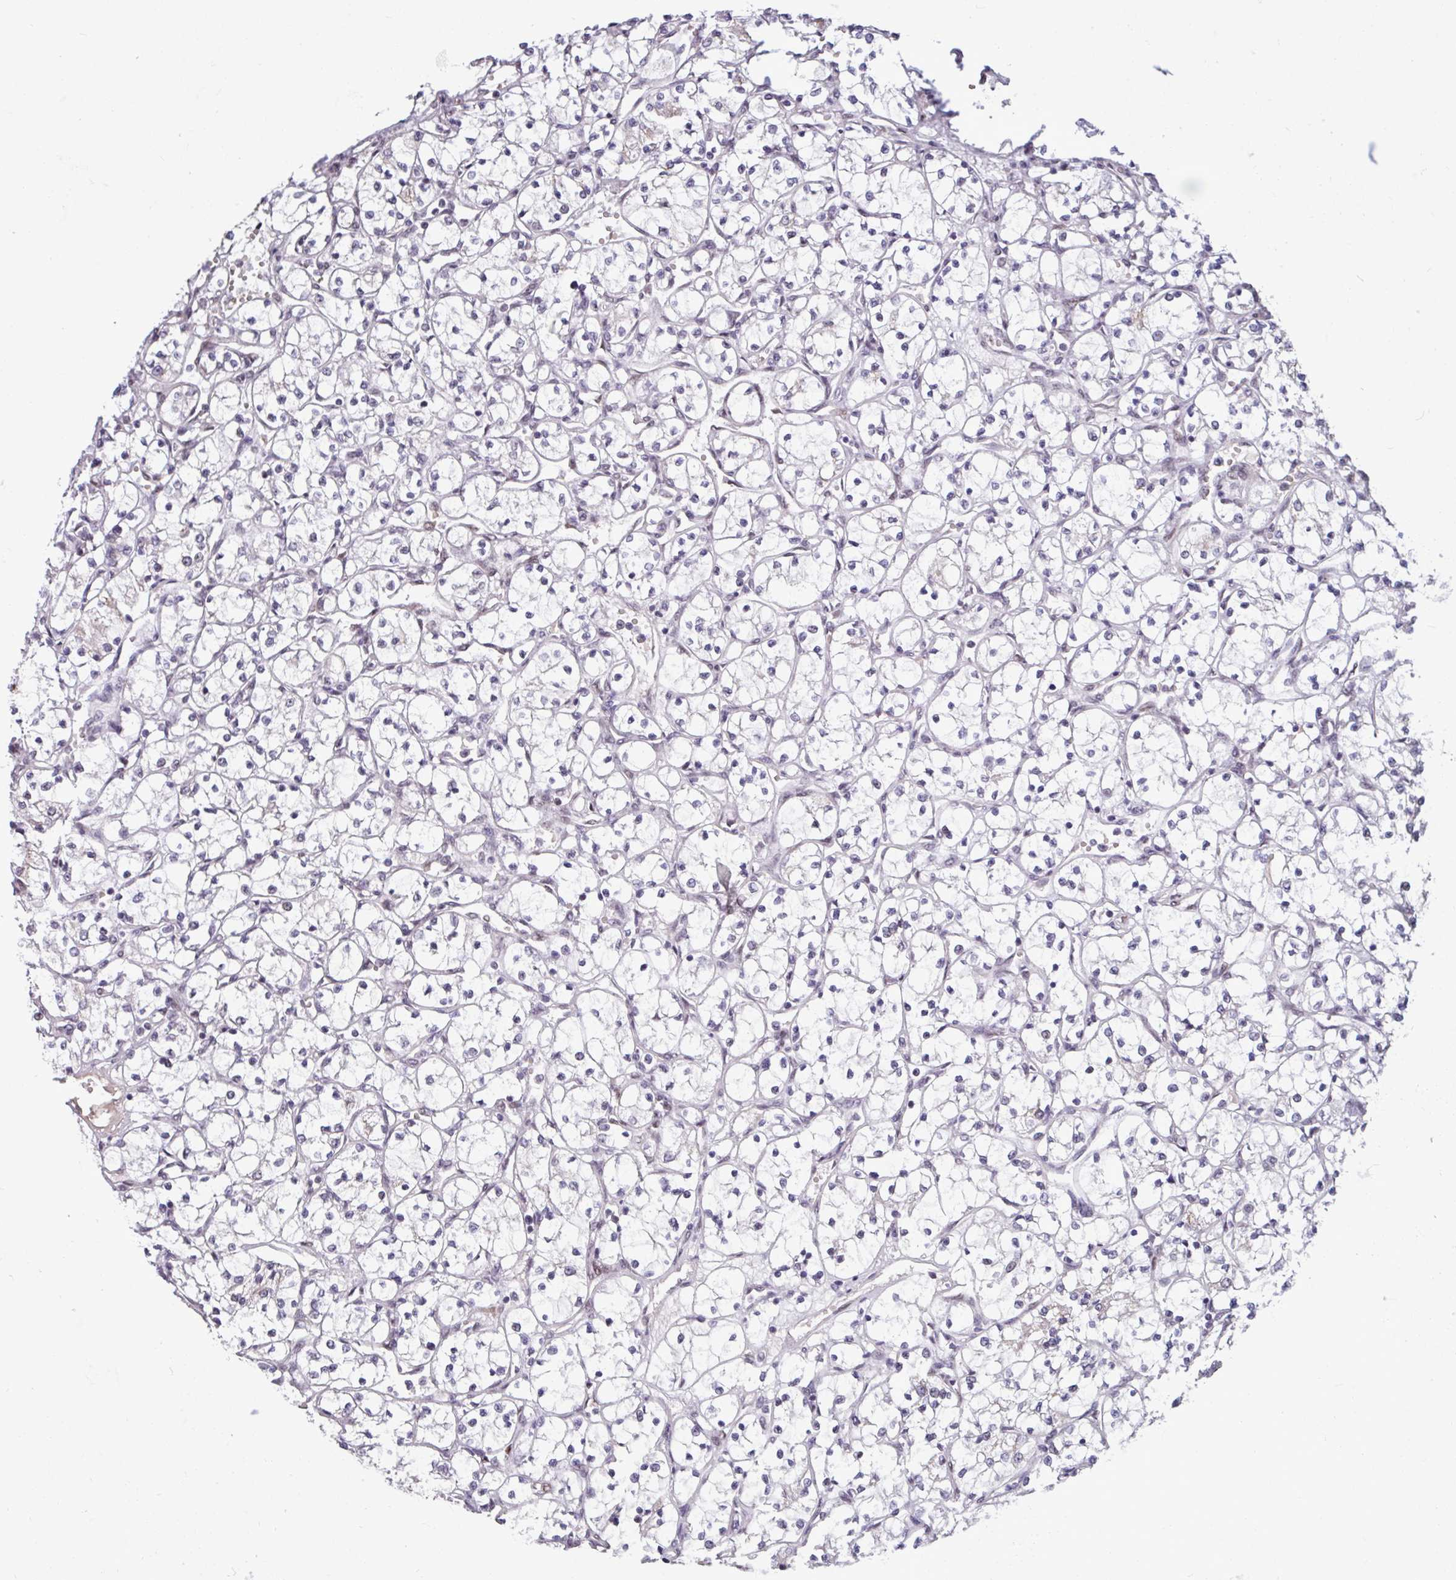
{"staining": {"intensity": "negative", "quantity": "none", "location": "none"}, "tissue": "renal cancer", "cell_type": "Tumor cells", "image_type": "cancer", "snomed": [{"axis": "morphology", "description": "Adenocarcinoma, NOS"}, {"axis": "topography", "description": "Kidney"}], "caption": "Tumor cells are negative for protein expression in human renal adenocarcinoma.", "gene": "TDG", "patient": {"sex": "female", "age": 69}}